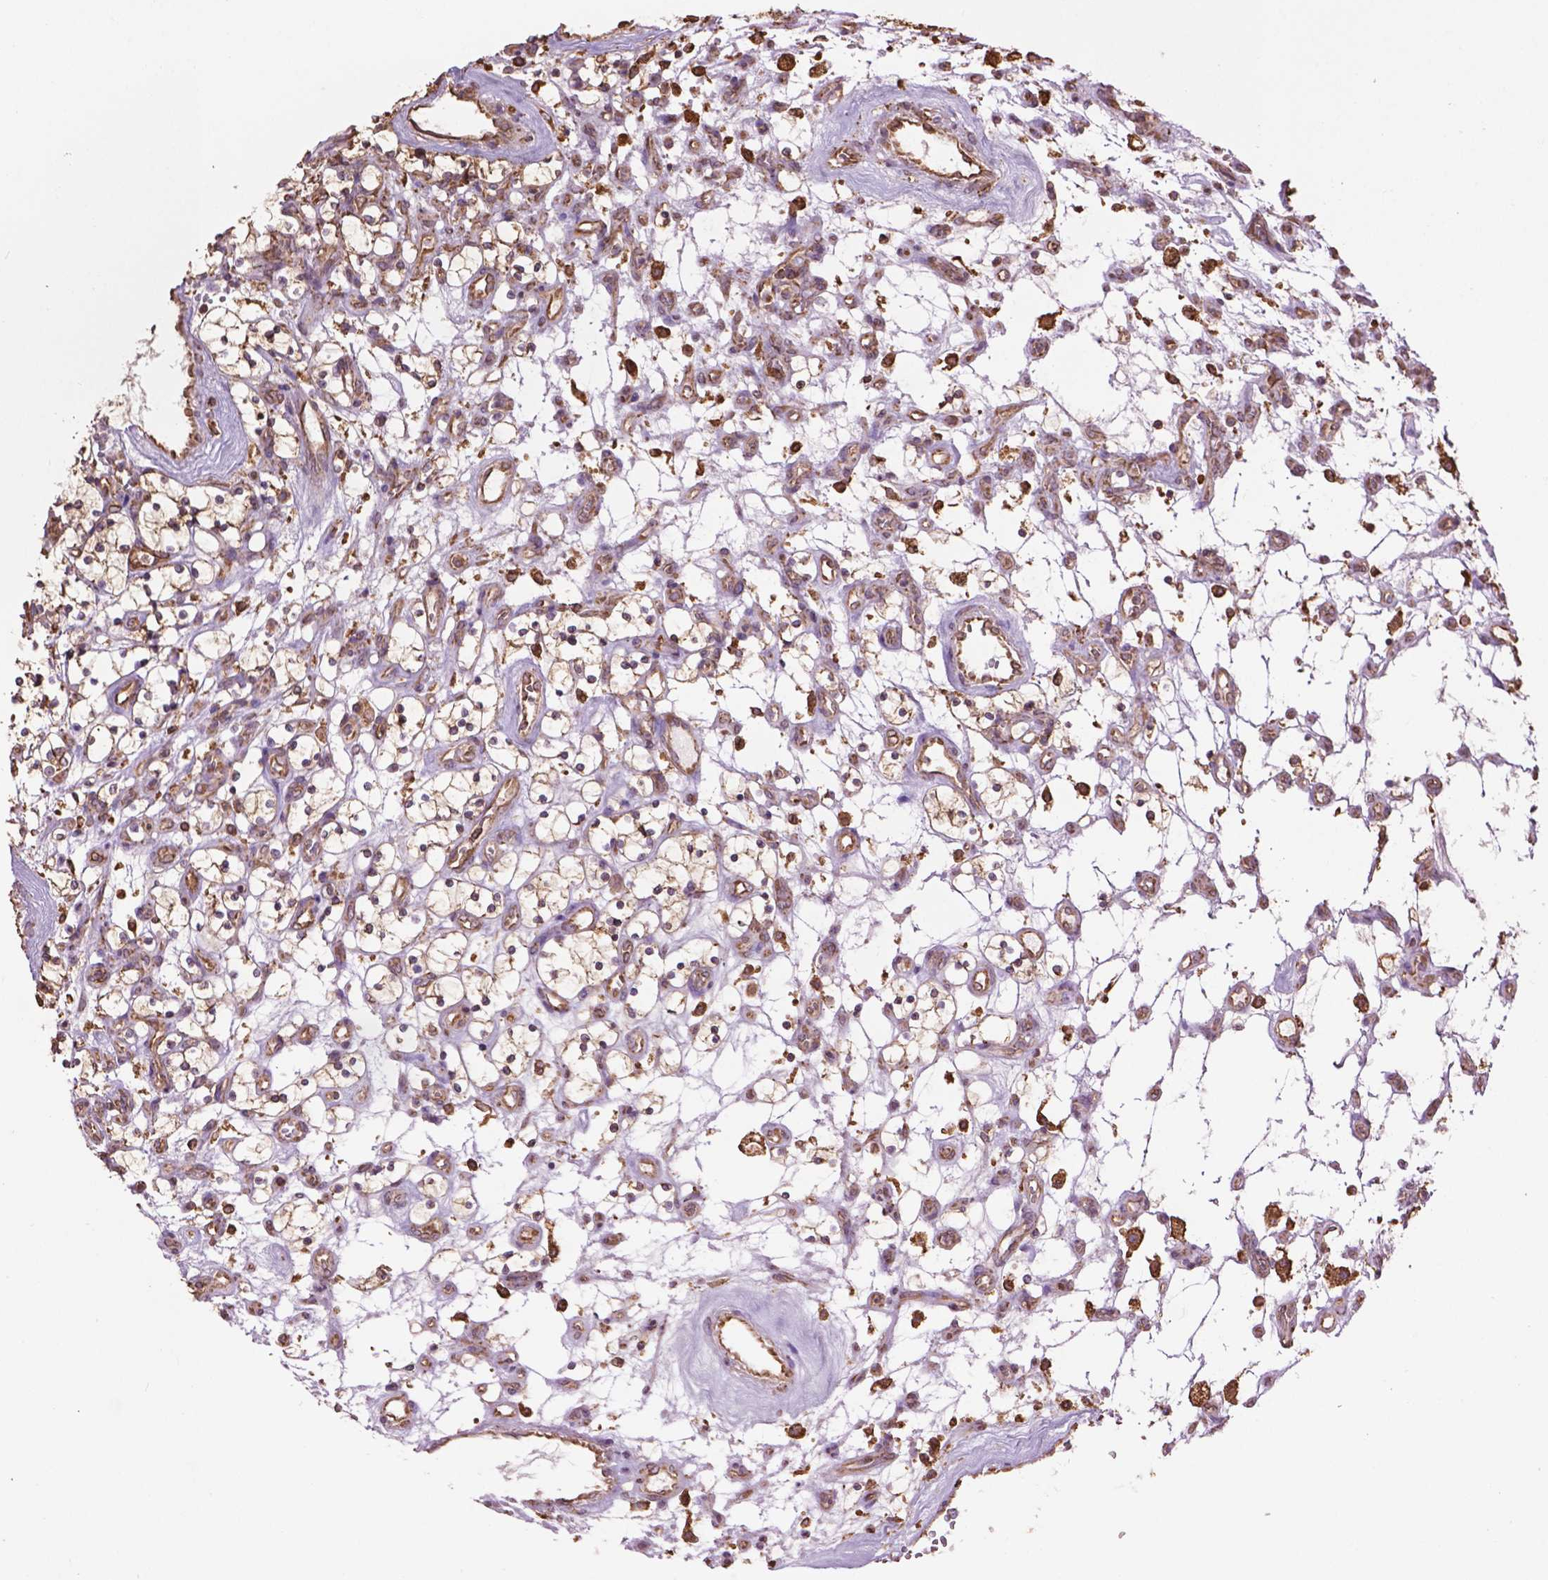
{"staining": {"intensity": "moderate", "quantity": ">75%", "location": "cytoplasmic/membranous"}, "tissue": "renal cancer", "cell_type": "Tumor cells", "image_type": "cancer", "snomed": [{"axis": "morphology", "description": "Adenocarcinoma, NOS"}, {"axis": "topography", "description": "Kidney"}], "caption": "Renal cancer was stained to show a protein in brown. There is medium levels of moderate cytoplasmic/membranous staining in about >75% of tumor cells.", "gene": "PPP2R5E", "patient": {"sex": "female", "age": 69}}